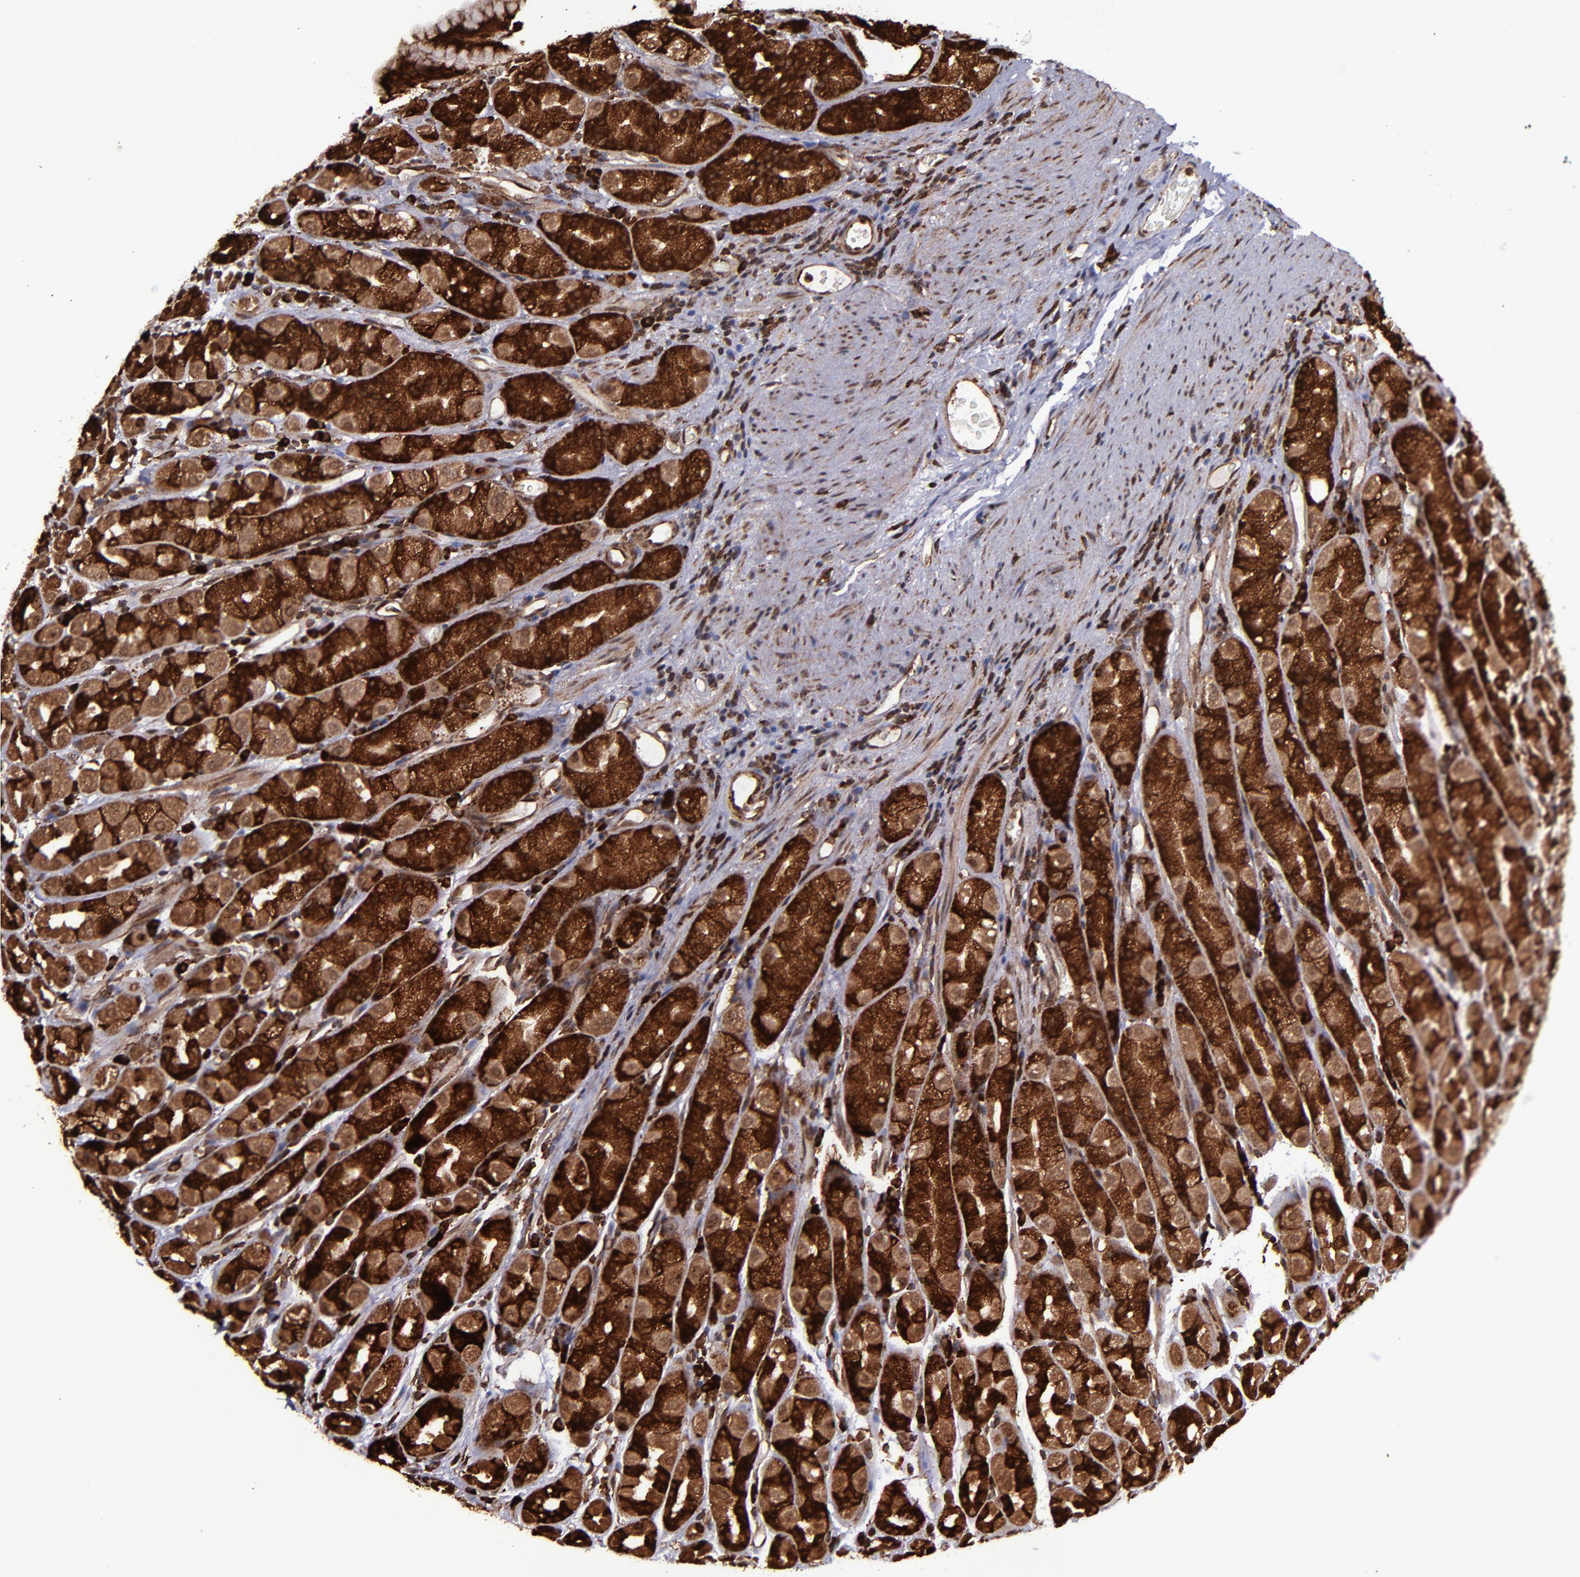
{"staining": {"intensity": "strong", "quantity": ">75%", "location": "cytoplasmic/membranous,nuclear"}, "tissue": "stomach", "cell_type": "Glandular cells", "image_type": "normal", "snomed": [{"axis": "morphology", "description": "Normal tissue, NOS"}, {"axis": "topography", "description": "Stomach, upper"}], "caption": "A histopathology image of stomach stained for a protein displays strong cytoplasmic/membranous,nuclear brown staining in glandular cells. The protein is shown in brown color, while the nuclei are stained blue.", "gene": "EIF4ENIF1", "patient": {"sex": "male", "age": 68}}